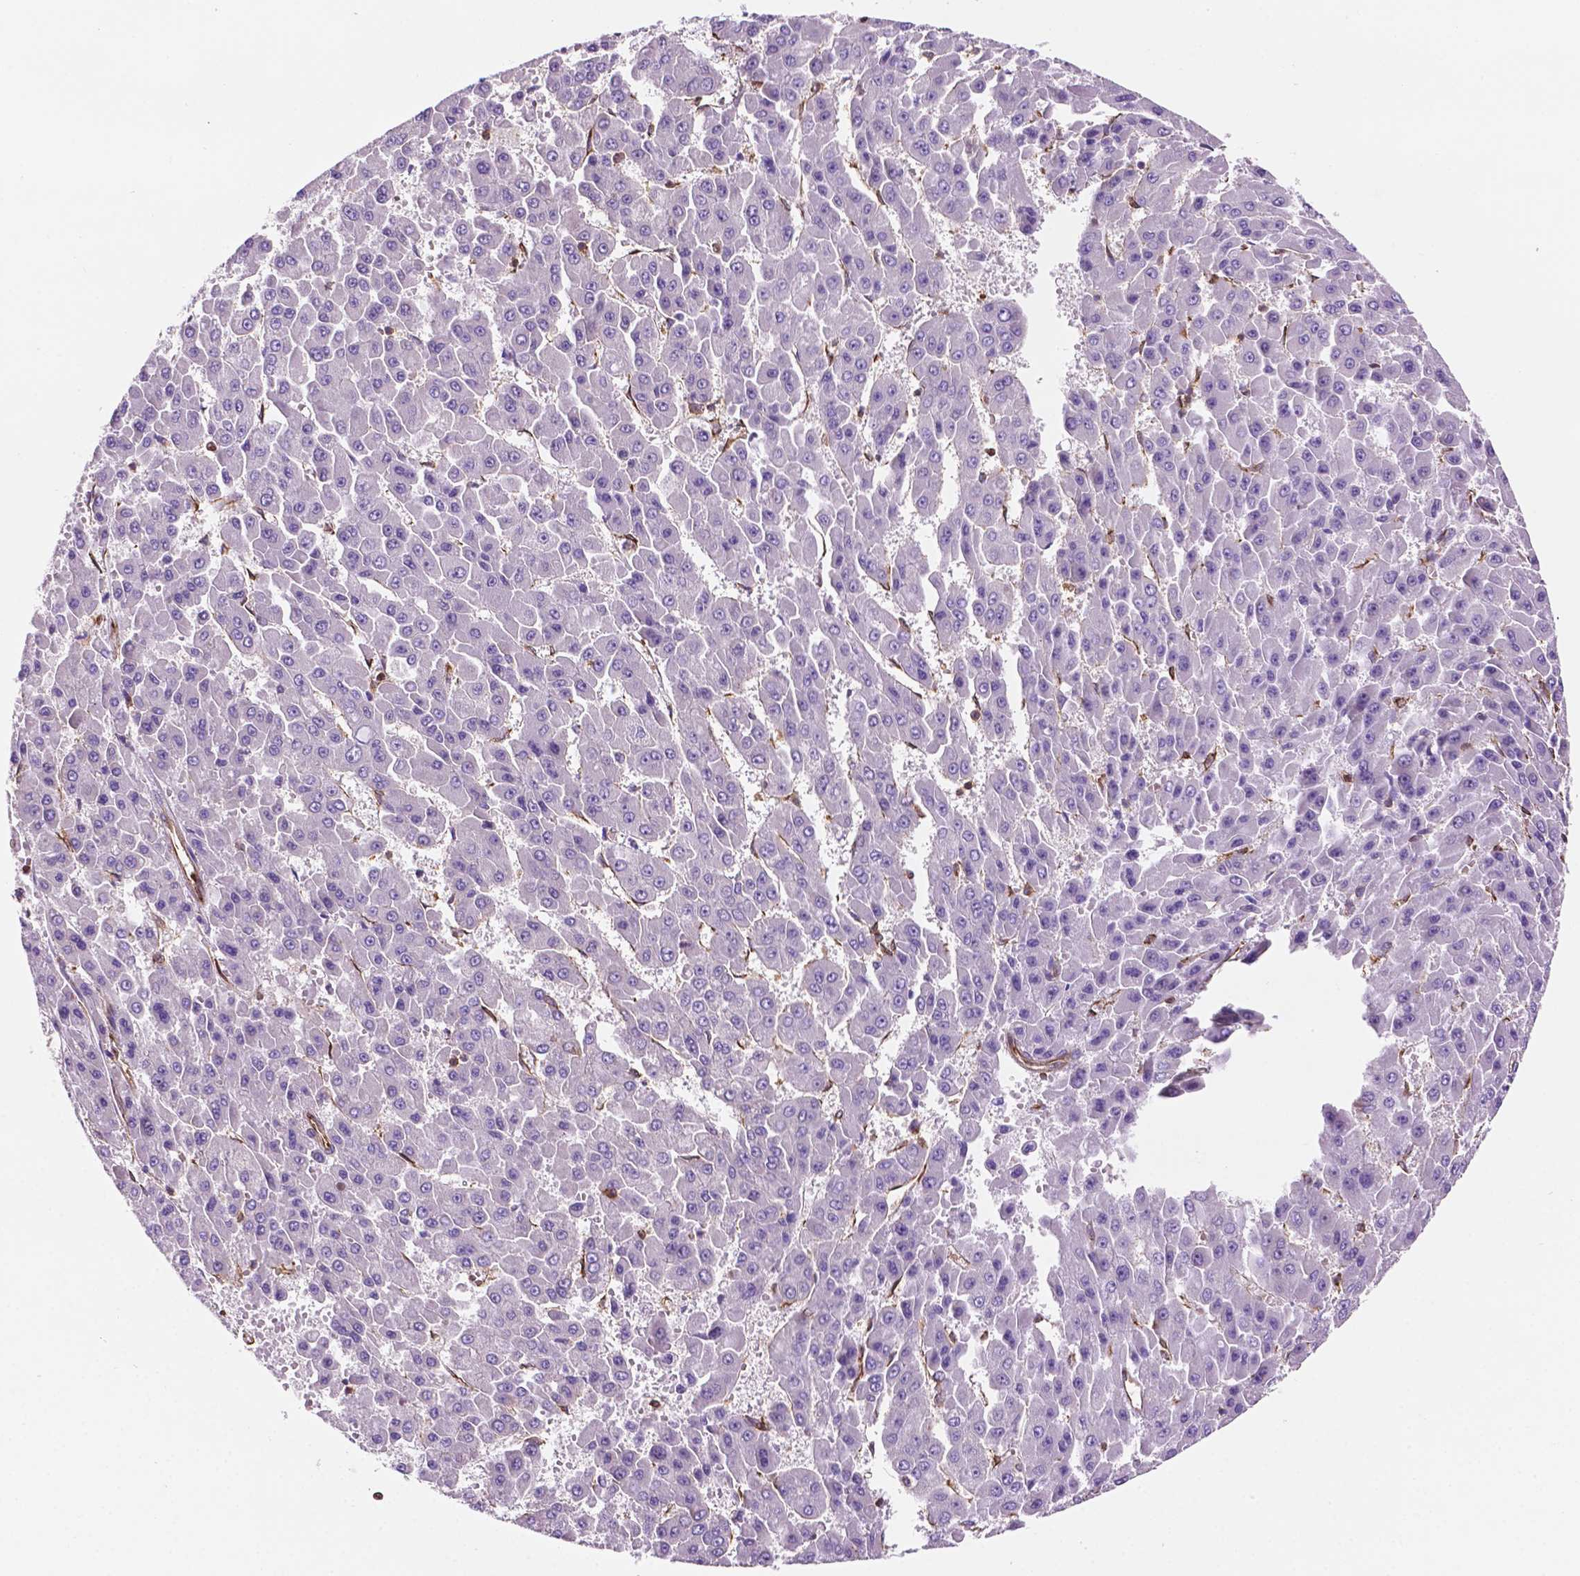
{"staining": {"intensity": "negative", "quantity": "none", "location": "none"}, "tissue": "liver cancer", "cell_type": "Tumor cells", "image_type": "cancer", "snomed": [{"axis": "morphology", "description": "Carcinoma, Hepatocellular, NOS"}, {"axis": "topography", "description": "Liver"}], "caption": "Protein analysis of liver cancer (hepatocellular carcinoma) demonstrates no significant positivity in tumor cells. (DAB (3,3'-diaminobenzidine) immunohistochemistry (IHC), high magnification).", "gene": "DCN", "patient": {"sex": "male", "age": 78}}